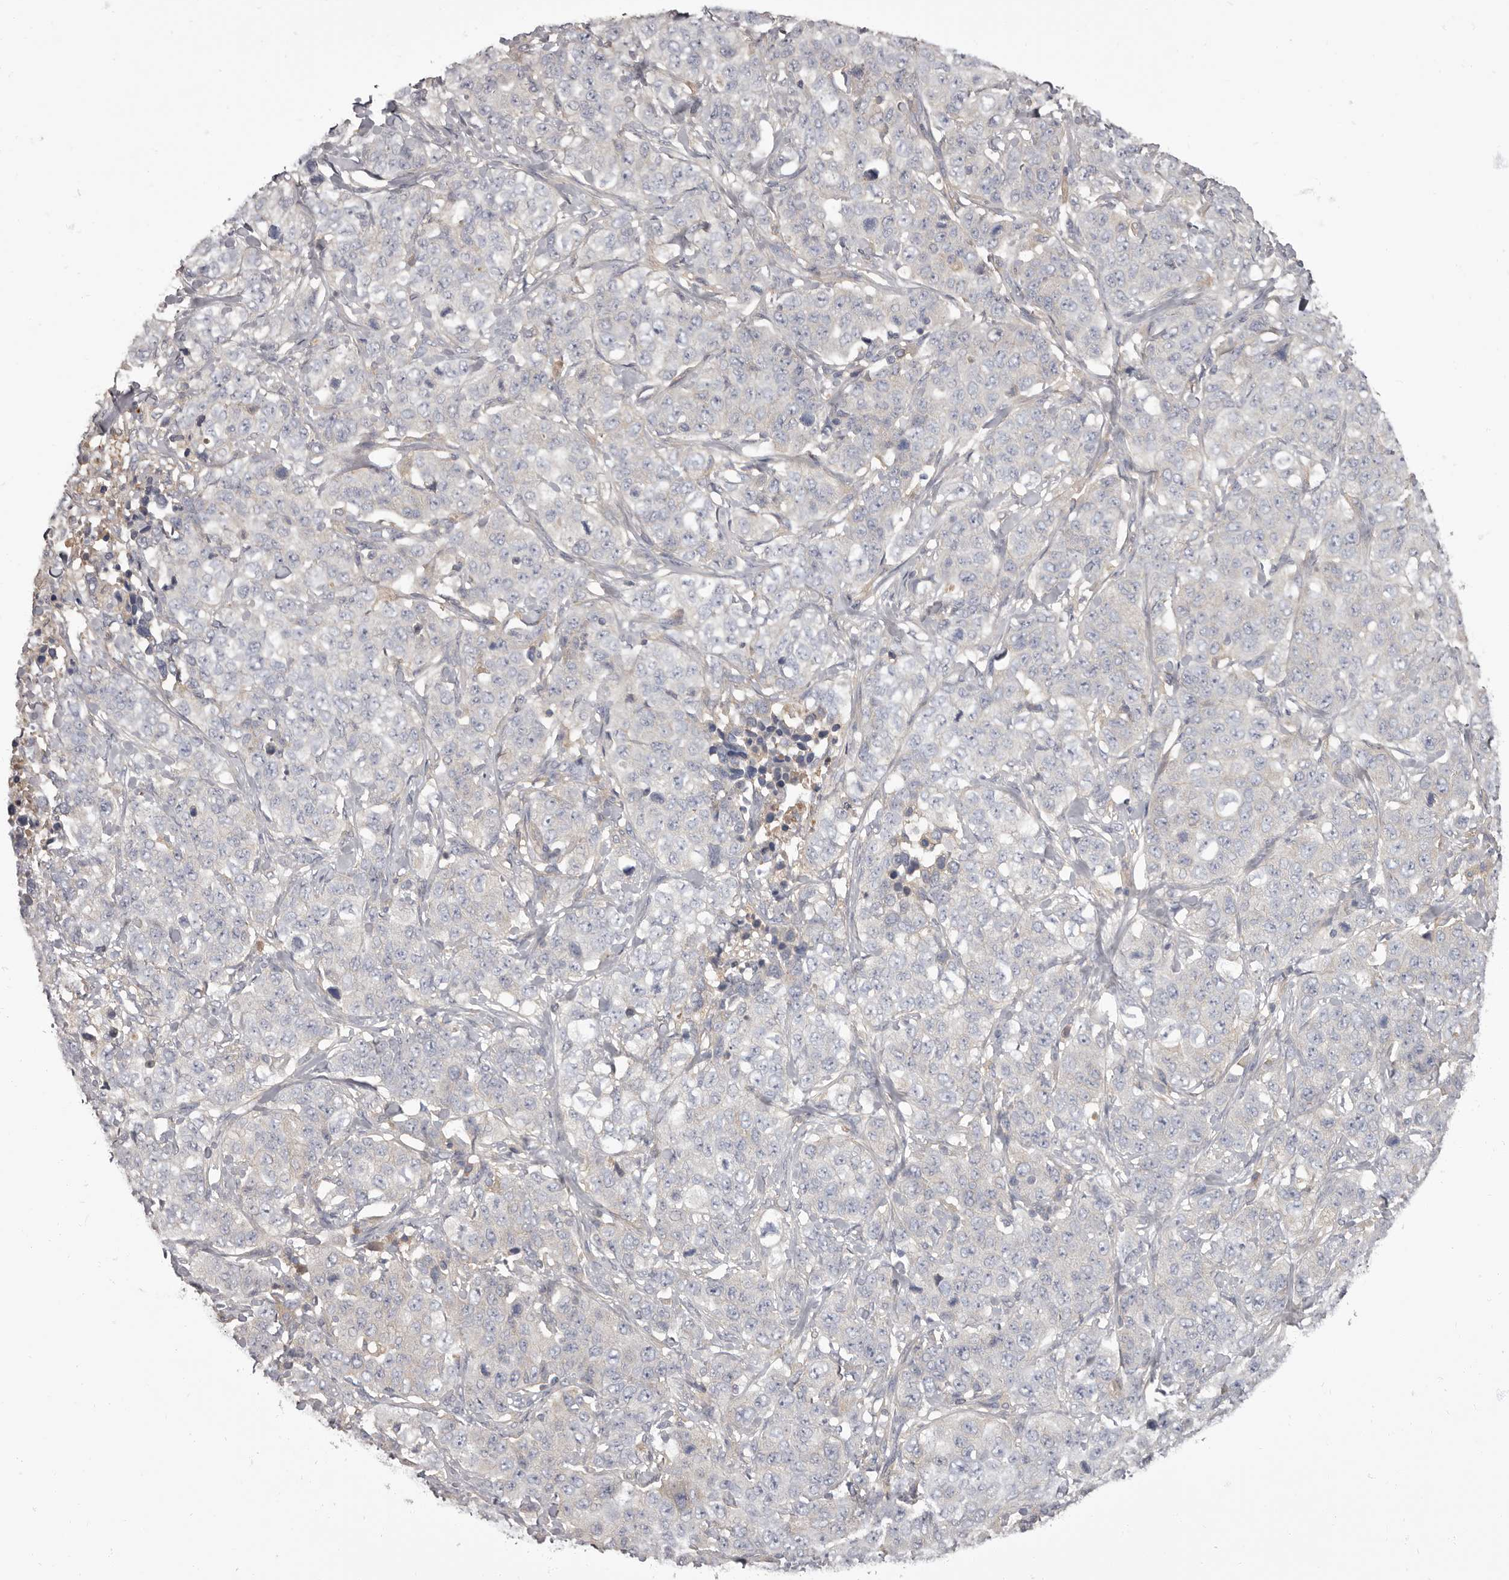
{"staining": {"intensity": "negative", "quantity": "none", "location": "none"}, "tissue": "stomach cancer", "cell_type": "Tumor cells", "image_type": "cancer", "snomed": [{"axis": "morphology", "description": "Adenocarcinoma, NOS"}, {"axis": "topography", "description": "Stomach"}], "caption": "Immunohistochemistry of human adenocarcinoma (stomach) exhibits no positivity in tumor cells.", "gene": "APEH", "patient": {"sex": "male", "age": 48}}